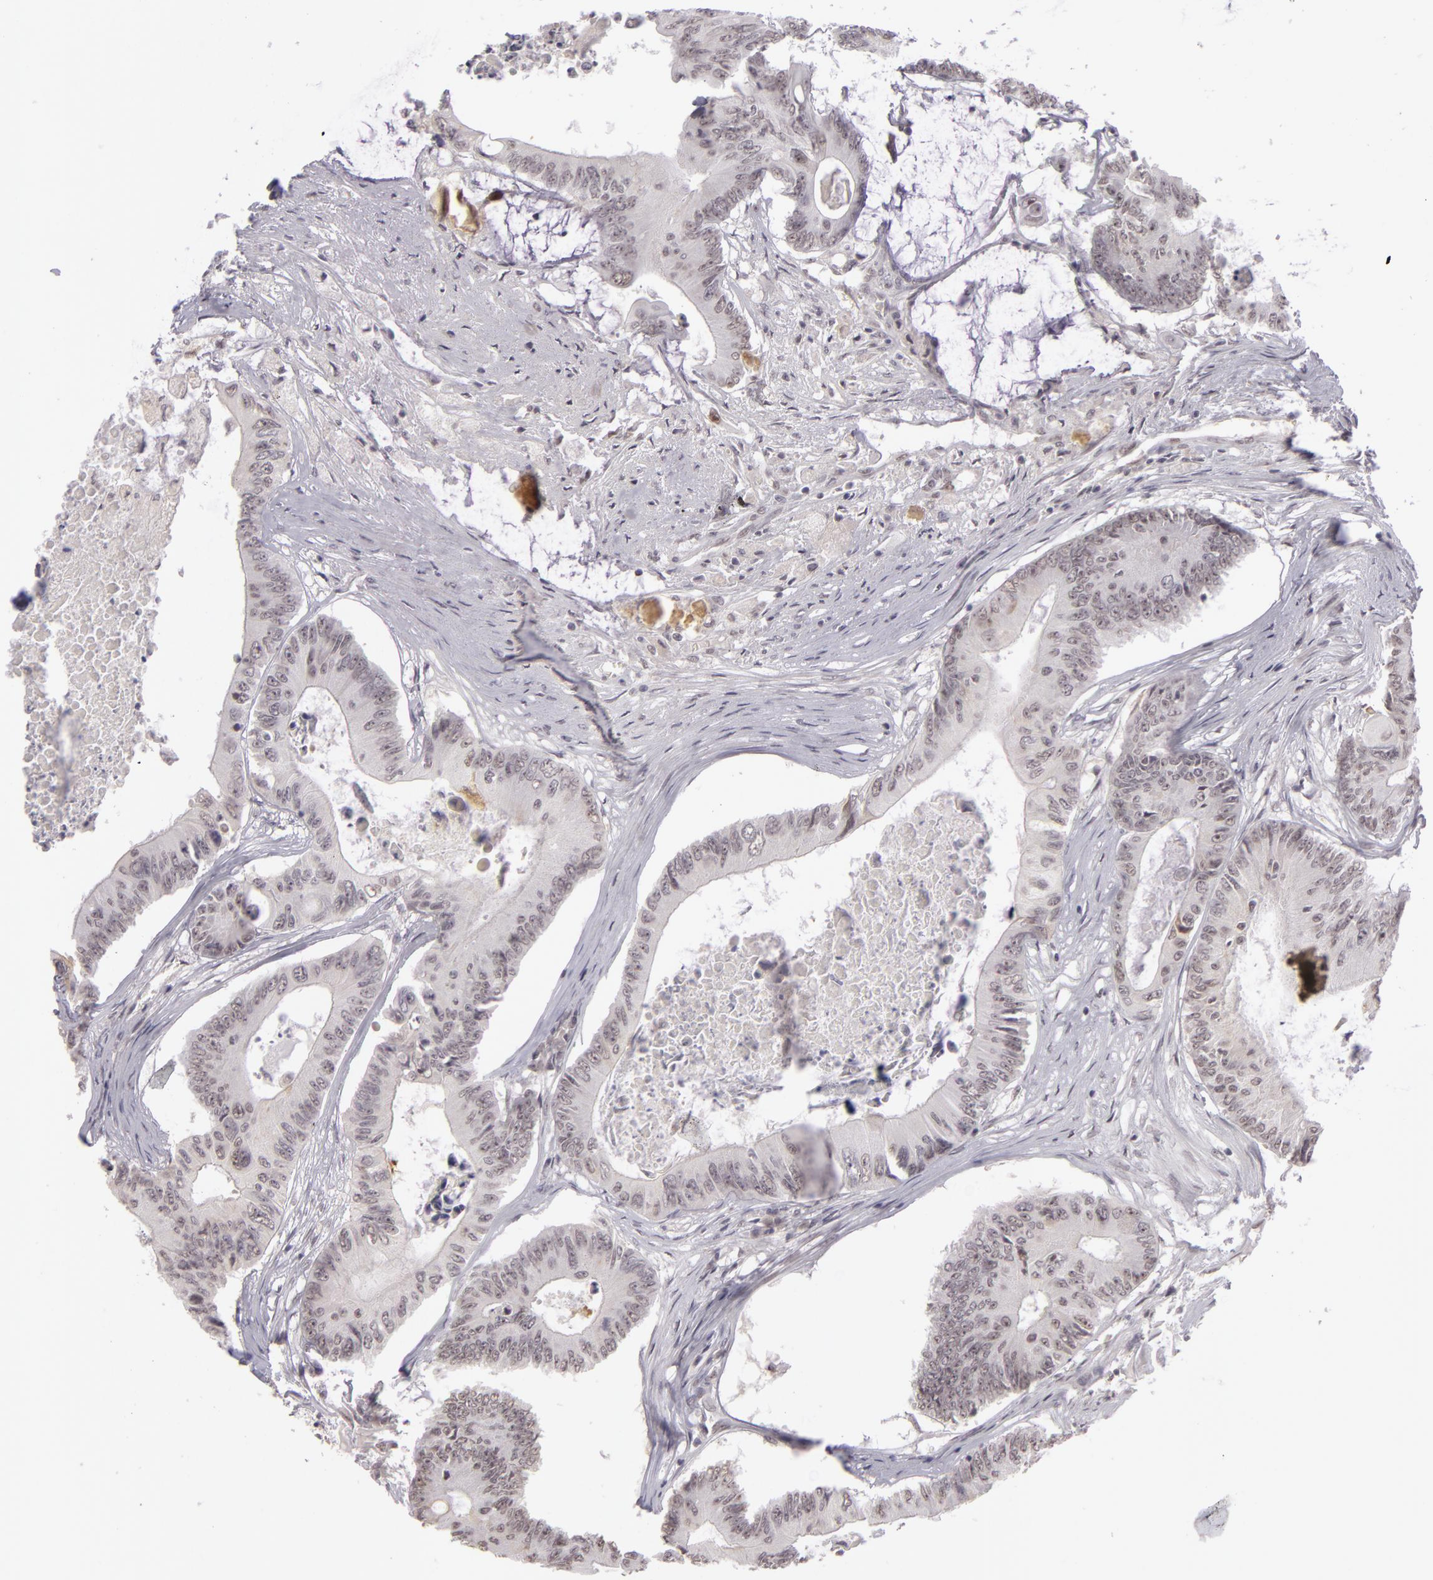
{"staining": {"intensity": "negative", "quantity": "none", "location": "none"}, "tissue": "colorectal cancer", "cell_type": "Tumor cells", "image_type": "cancer", "snomed": [{"axis": "morphology", "description": "Adenocarcinoma, NOS"}, {"axis": "topography", "description": "Colon"}], "caption": "The IHC image has no significant staining in tumor cells of colorectal cancer tissue. (Immunohistochemistry (ihc), brightfield microscopy, high magnification).", "gene": "RRP7A", "patient": {"sex": "male", "age": 65}}